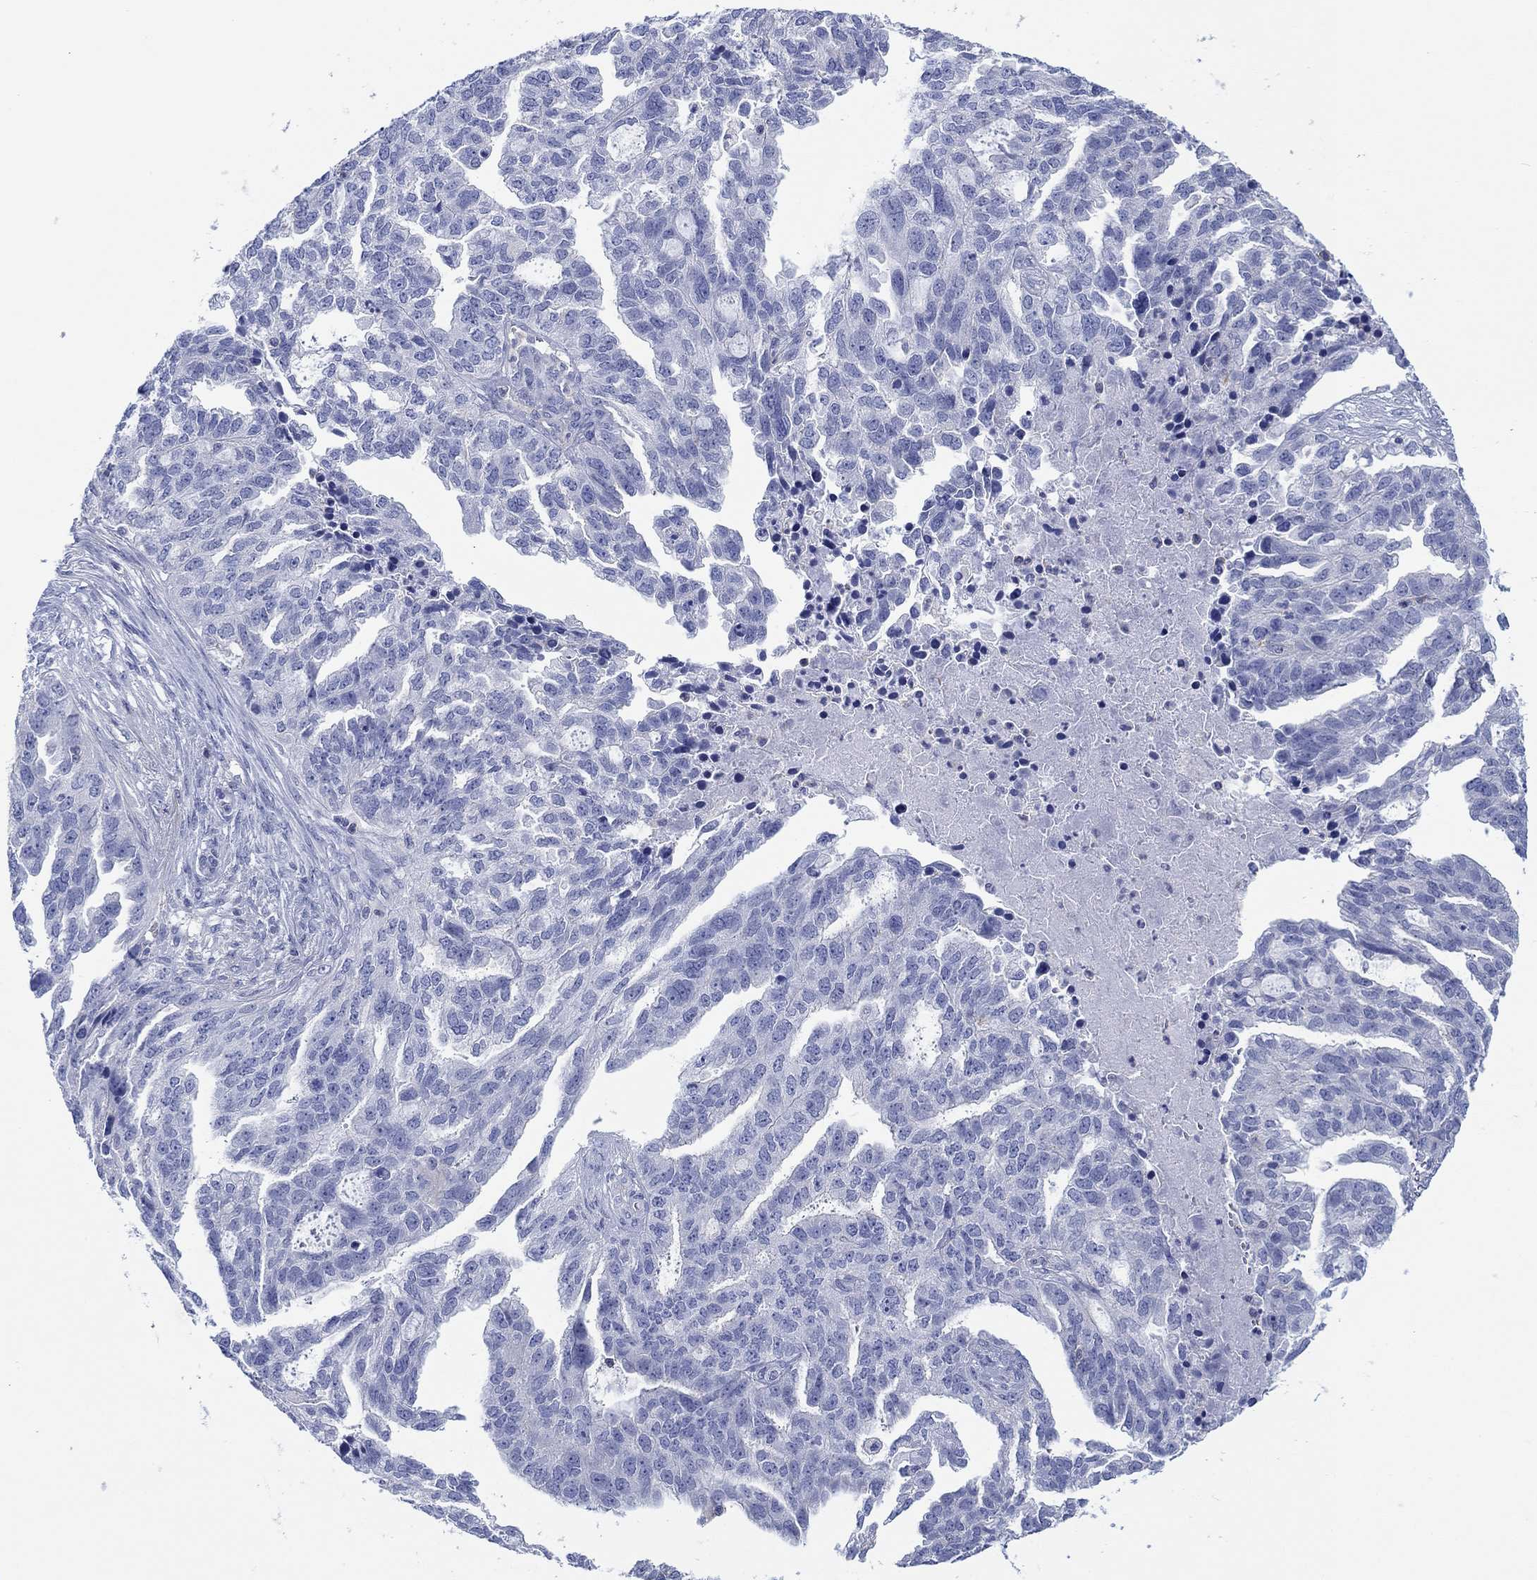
{"staining": {"intensity": "negative", "quantity": "none", "location": "none"}, "tissue": "ovarian cancer", "cell_type": "Tumor cells", "image_type": "cancer", "snomed": [{"axis": "morphology", "description": "Cystadenocarcinoma, serous, NOS"}, {"axis": "topography", "description": "Ovary"}], "caption": "Tumor cells are negative for protein expression in human ovarian cancer.", "gene": "PPIL6", "patient": {"sex": "female", "age": 51}}